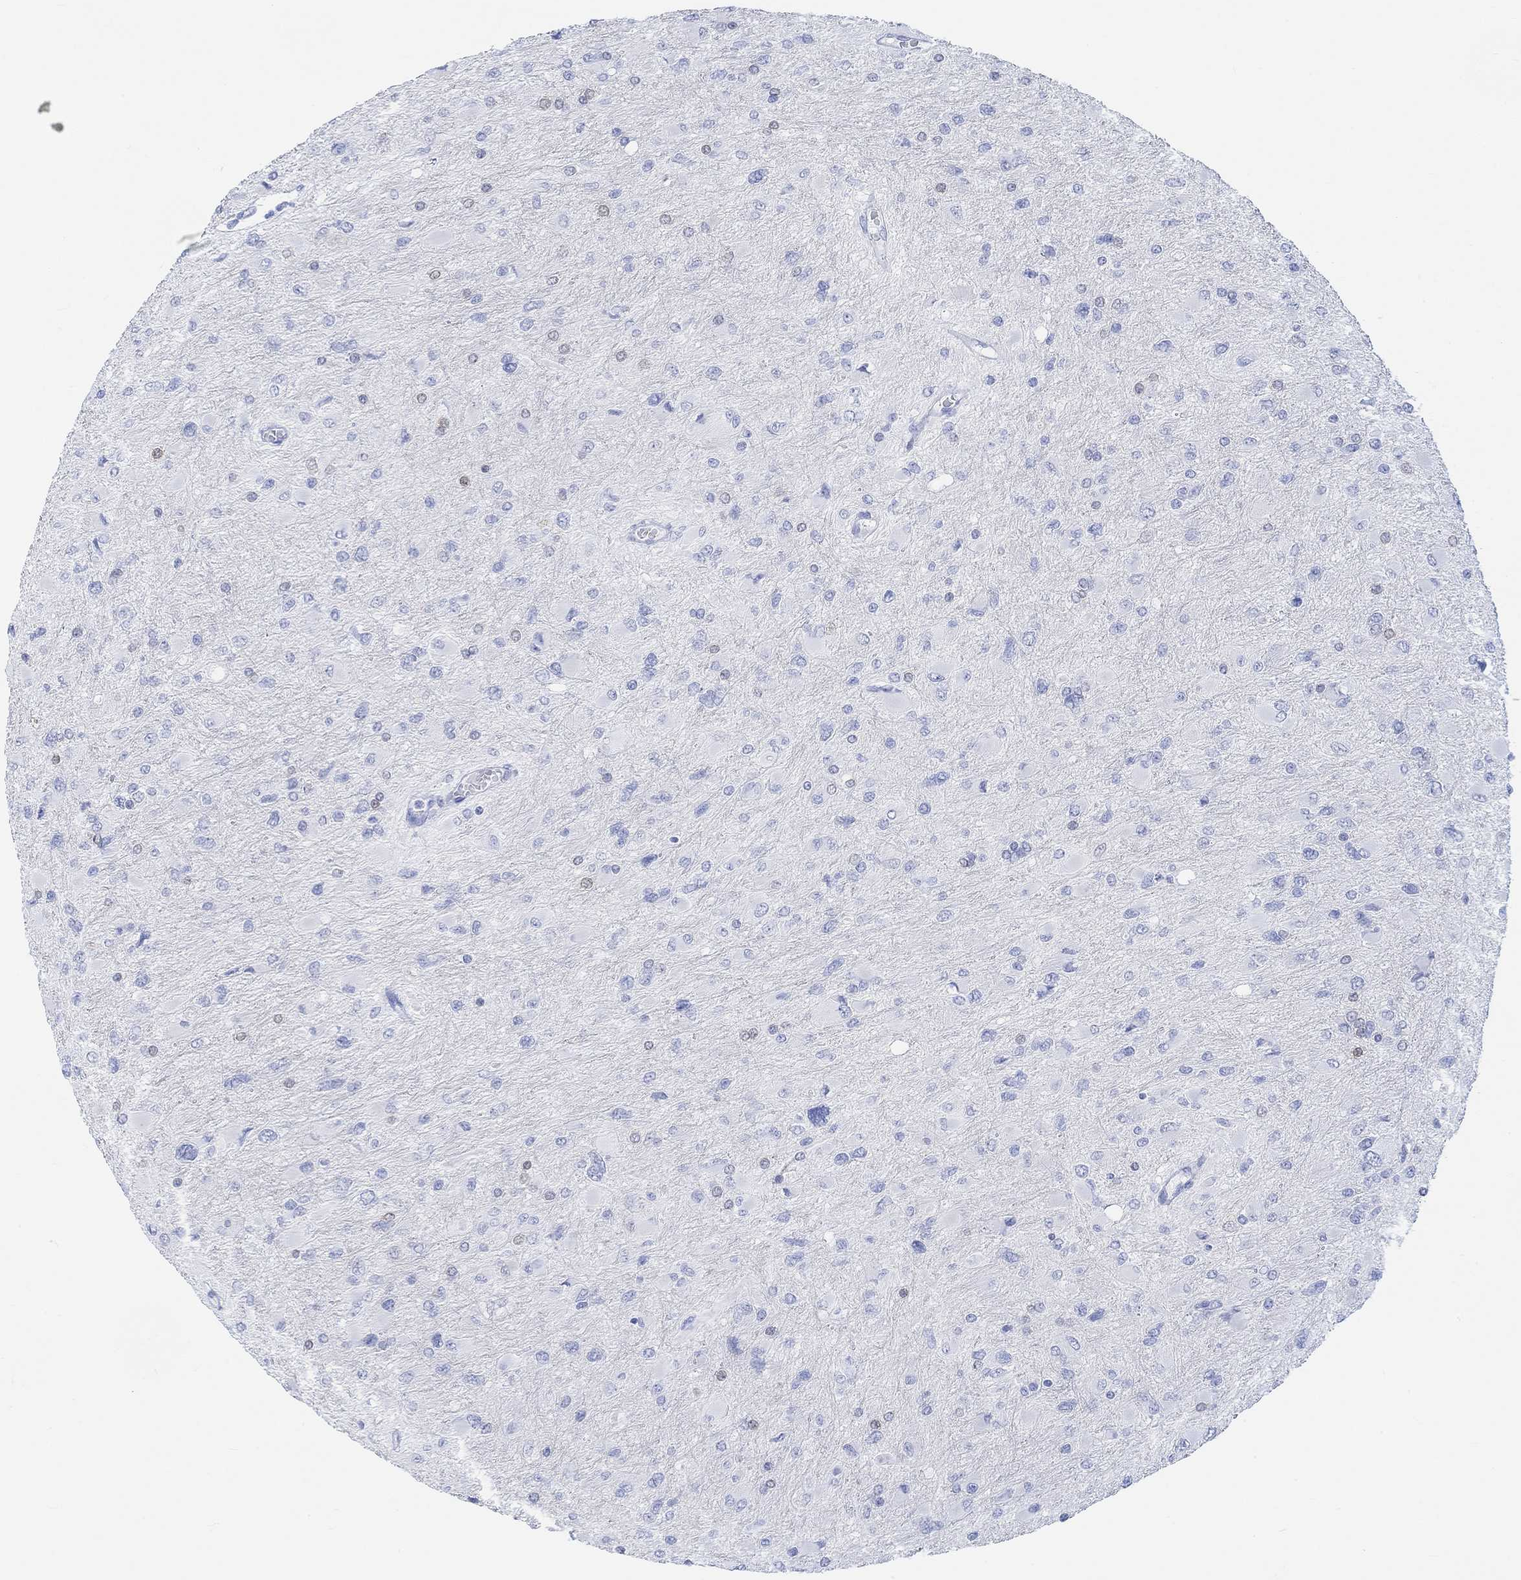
{"staining": {"intensity": "negative", "quantity": "none", "location": "none"}, "tissue": "glioma", "cell_type": "Tumor cells", "image_type": "cancer", "snomed": [{"axis": "morphology", "description": "Glioma, malignant, High grade"}, {"axis": "topography", "description": "Cerebral cortex"}], "caption": "Tumor cells are negative for protein expression in human malignant glioma (high-grade).", "gene": "TPPP3", "patient": {"sex": "female", "age": 36}}